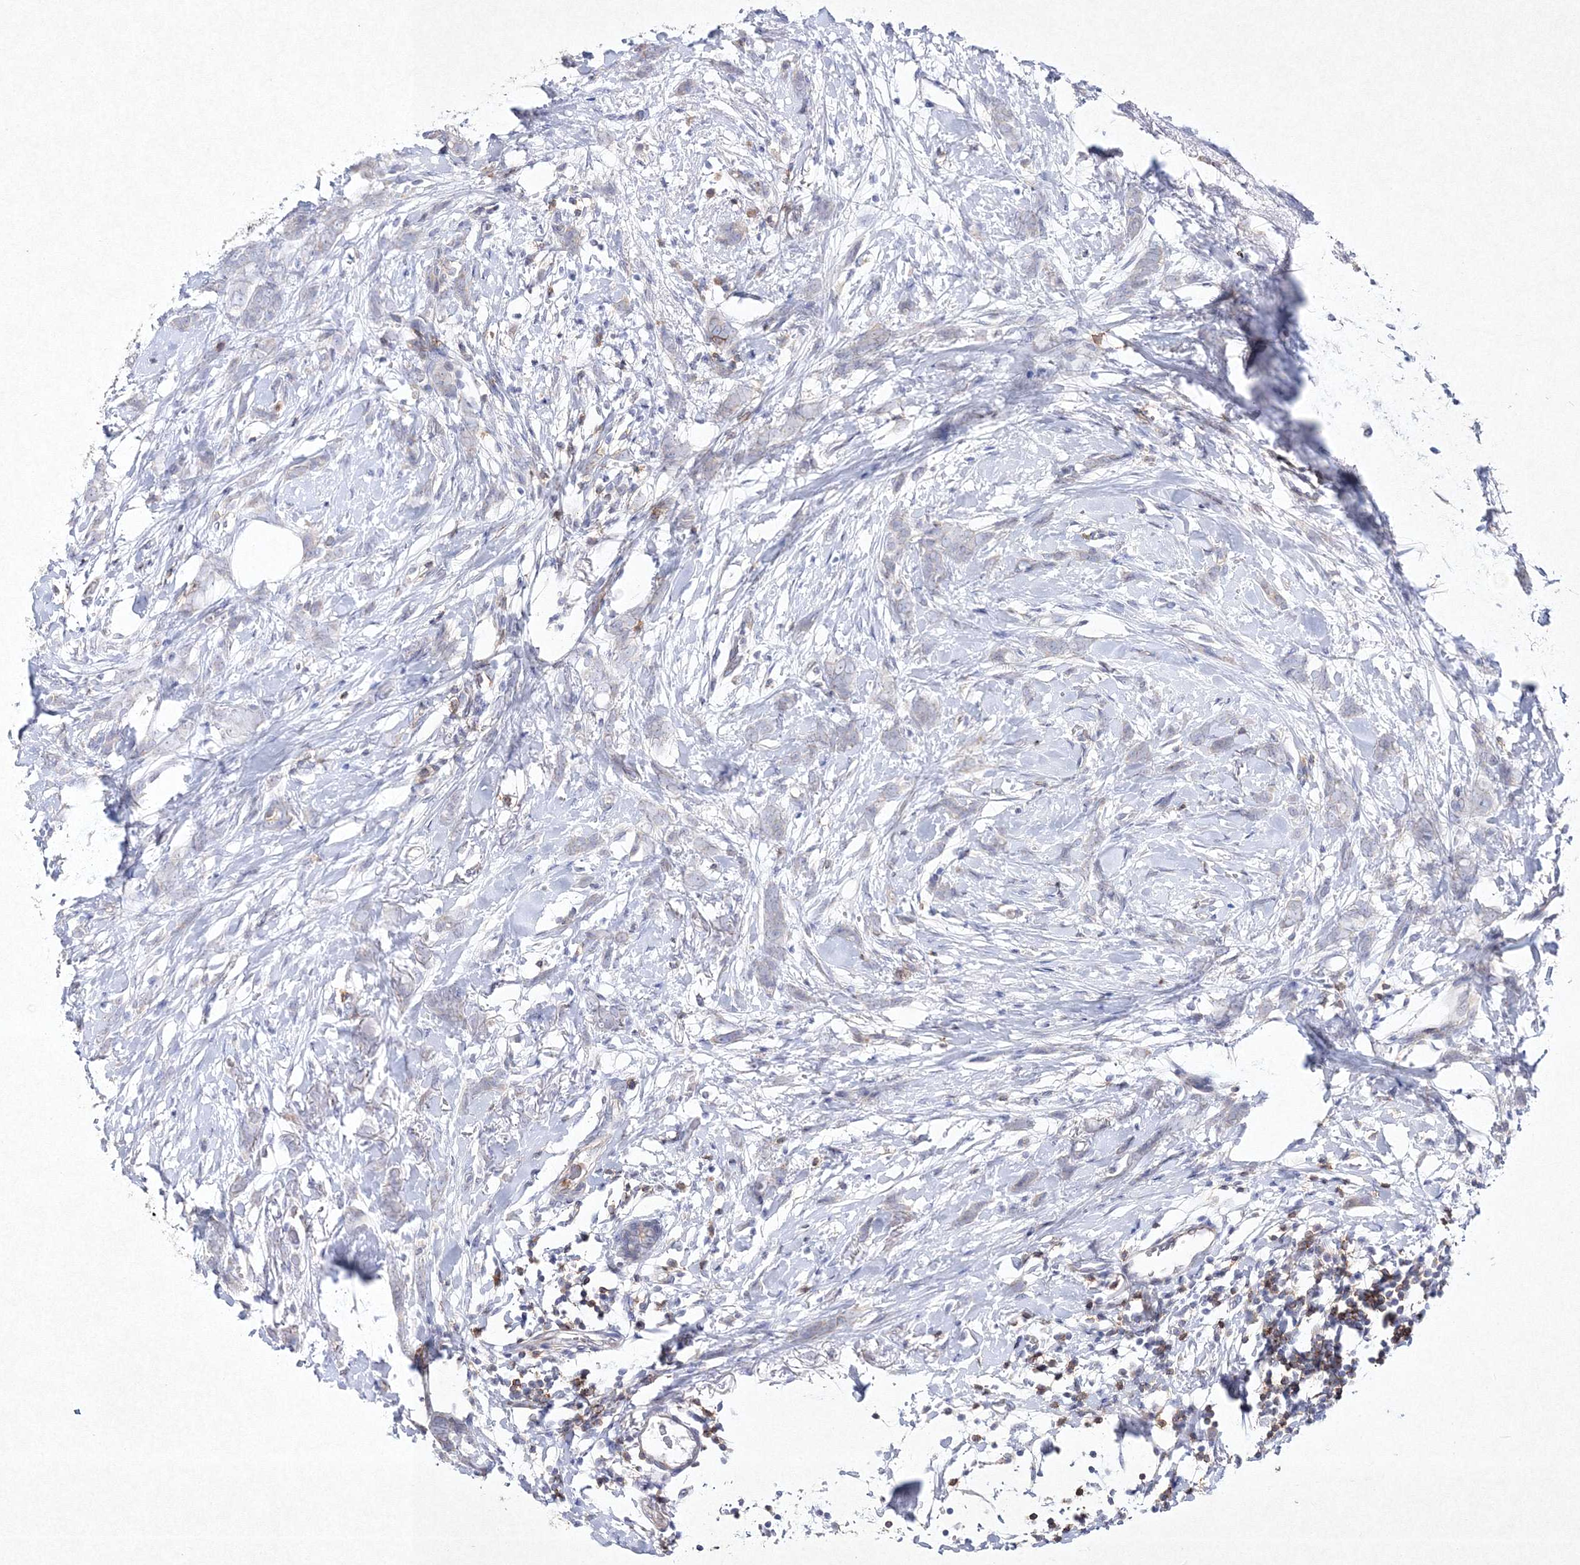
{"staining": {"intensity": "negative", "quantity": "none", "location": "none"}, "tissue": "breast cancer", "cell_type": "Tumor cells", "image_type": "cancer", "snomed": [{"axis": "morphology", "description": "Lobular carcinoma, in situ"}, {"axis": "morphology", "description": "Lobular carcinoma"}, {"axis": "topography", "description": "Breast"}], "caption": "IHC image of neoplastic tissue: lobular carcinoma in situ (breast) stained with DAB exhibits no significant protein staining in tumor cells. (DAB immunohistochemistry (IHC), high magnification).", "gene": "HCST", "patient": {"sex": "female", "age": 41}}